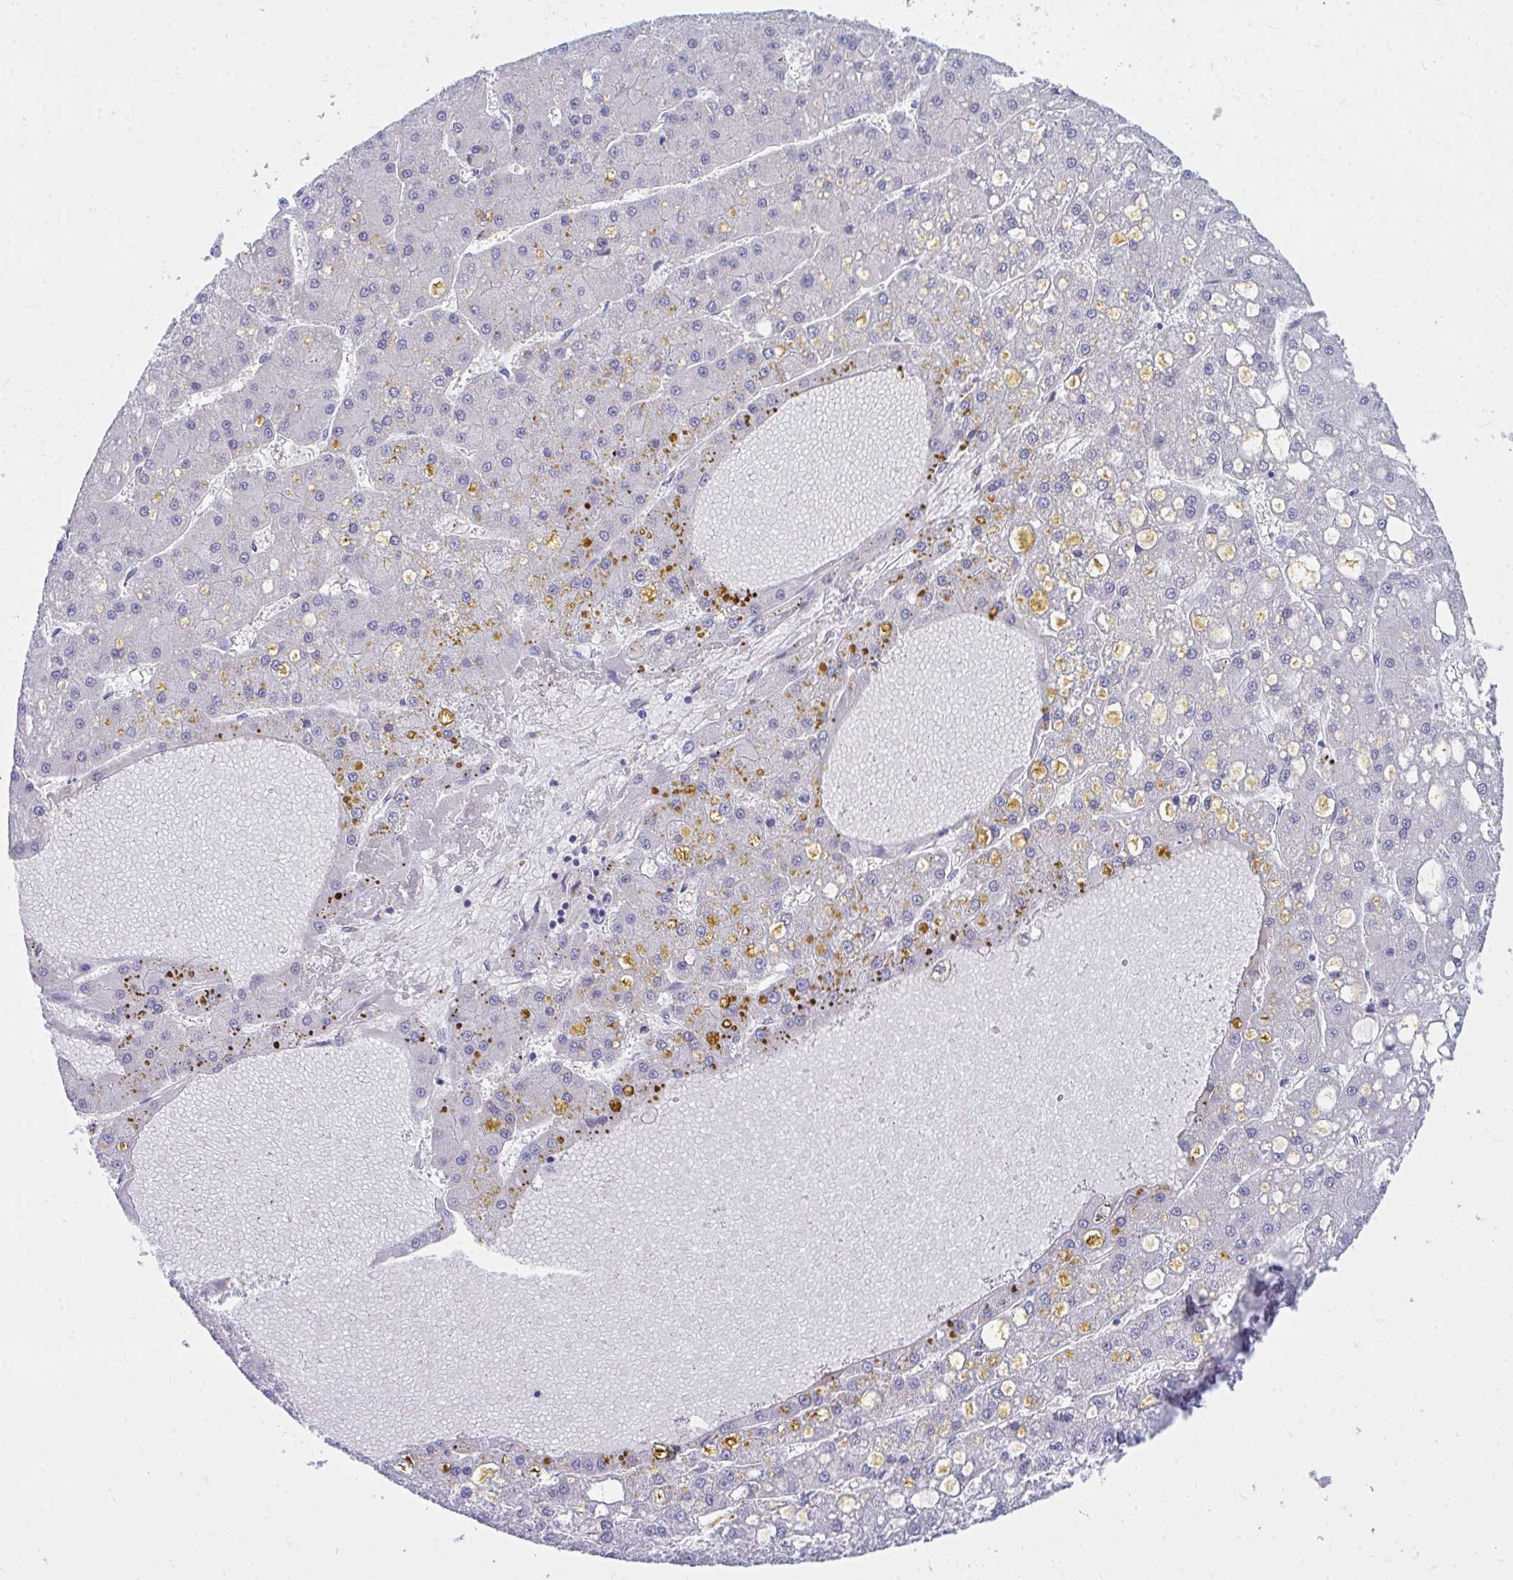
{"staining": {"intensity": "moderate", "quantity": "<25%", "location": "cytoplasmic/membranous"}, "tissue": "liver cancer", "cell_type": "Tumor cells", "image_type": "cancer", "snomed": [{"axis": "morphology", "description": "Carcinoma, Hepatocellular, NOS"}, {"axis": "topography", "description": "Liver"}], "caption": "Immunohistochemical staining of liver cancer (hepatocellular carcinoma) demonstrates low levels of moderate cytoplasmic/membranous positivity in about <25% of tumor cells. (Stains: DAB (3,3'-diaminobenzidine) in brown, nuclei in blue, Microscopy: brightfield microscopy at high magnification).", "gene": "TSBP1", "patient": {"sex": "male", "age": 67}}